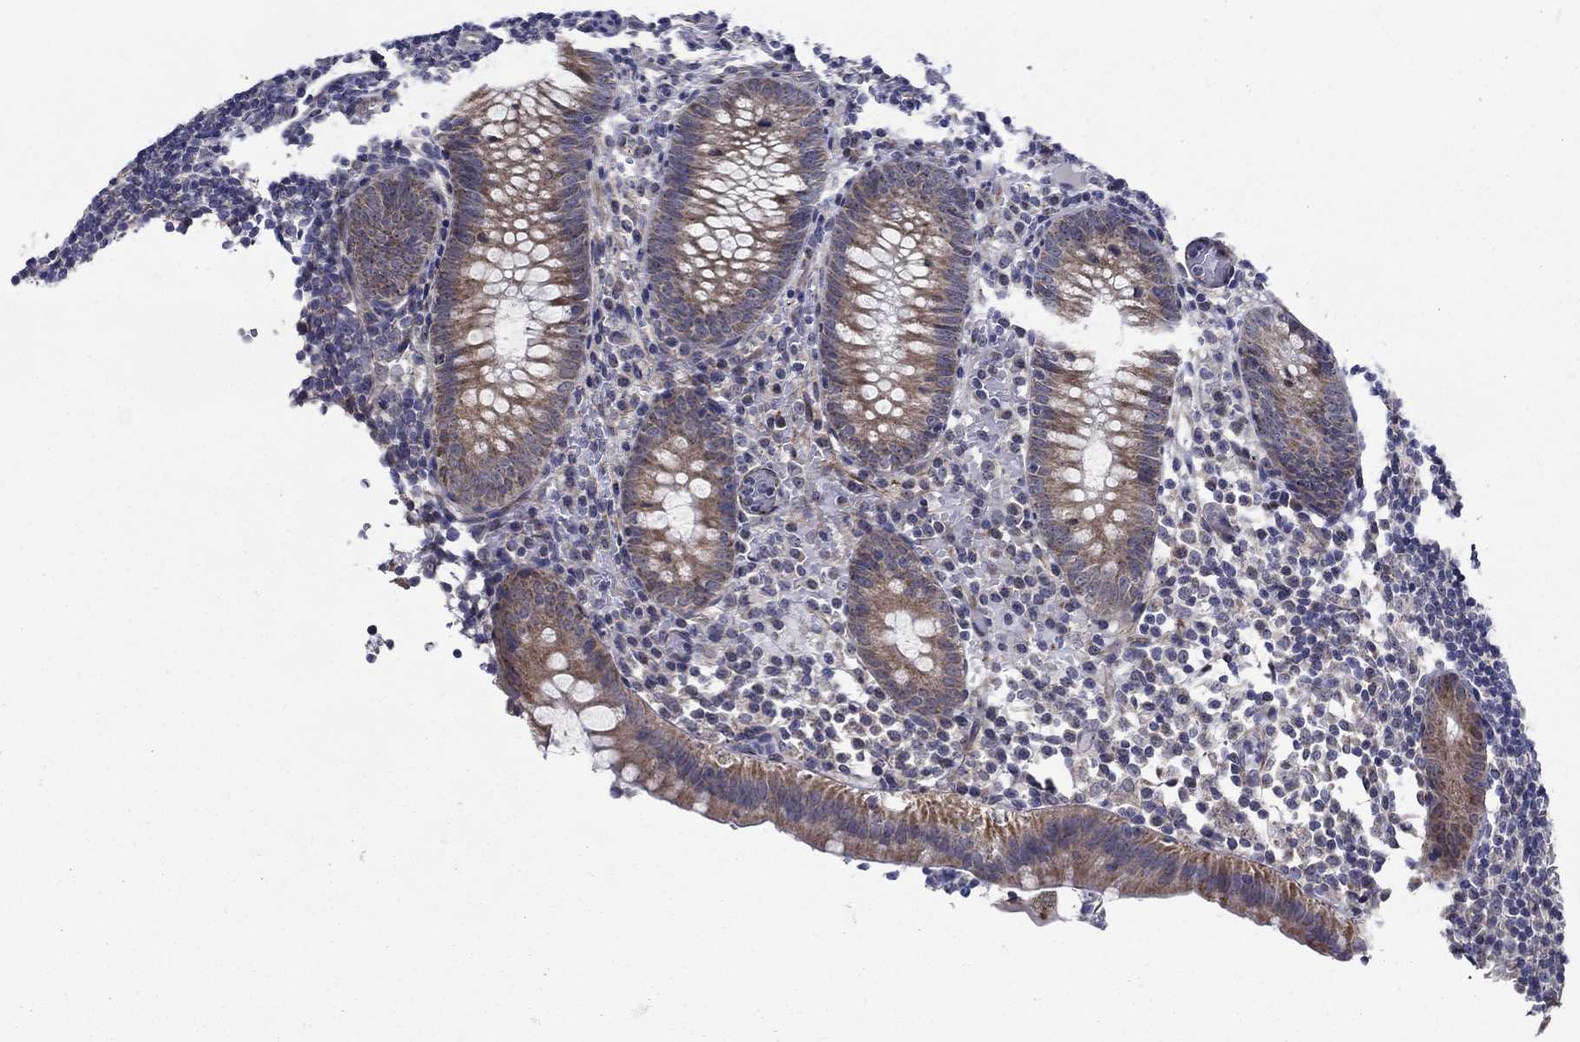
{"staining": {"intensity": "moderate", "quantity": "25%-75%", "location": "cytoplasmic/membranous"}, "tissue": "appendix", "cell_type": "Glandular cells", "image_type": "normal", "snomed": [{"axis": "morphology", "description": "Normal tissue, NOS"}, {"axis": "topography", "description": "Appendix"}], "caption": "IHC image of normal human appendix stained for a protein (brown), which shows medium levels of moderate cytoplasmic/membranous staining in approximately 25%-75% of glandular cells.", "gene": "LACTB2", "patient": {"sex": "female", "age": 40}}